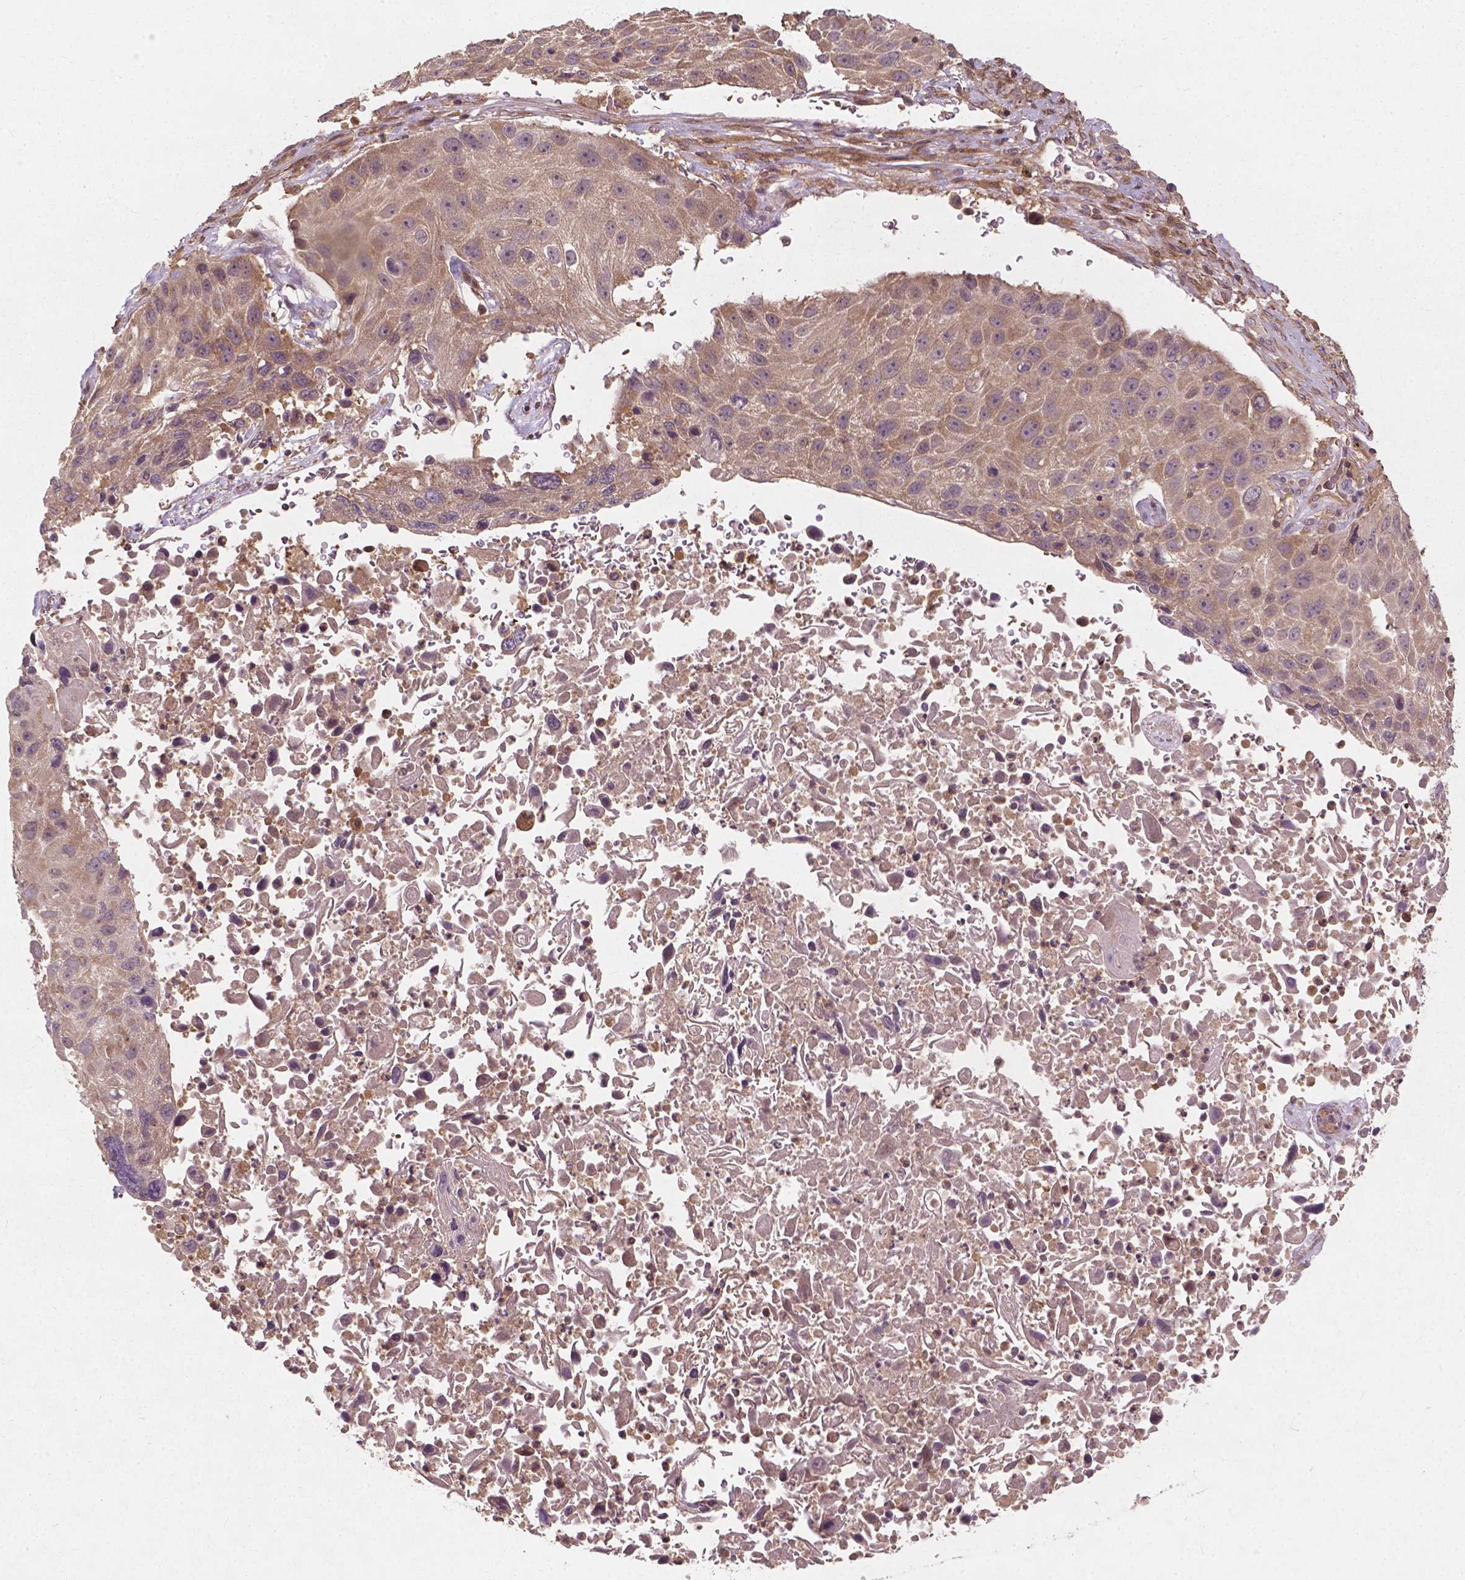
{"staining": {"intensity": "weak", "quantity": "25%-75%", "location": "cytoplasmic/membranous"}, "tissue": "lung cancer", "cell_type": "Tumor cells", "image_type": "cancer", "snomed": [{"axis": "morphology", "description": "Normal morphology"}, {"axis": "morphology", "description": "Squamous cell carcinoma, NOS"}, {"axis": "topography", "description": "Lymph node"}, {"axis": "topography", "description": "Lung"}], "caption": "Tumor cells demonstrate weak cytoplasmic/membranous expression in approximately 25%-75% of cells in lung cancer (squamous cell carcinoma).", "gene": "CYFIP2", "patient": {"sex": "male", "age": 67}}